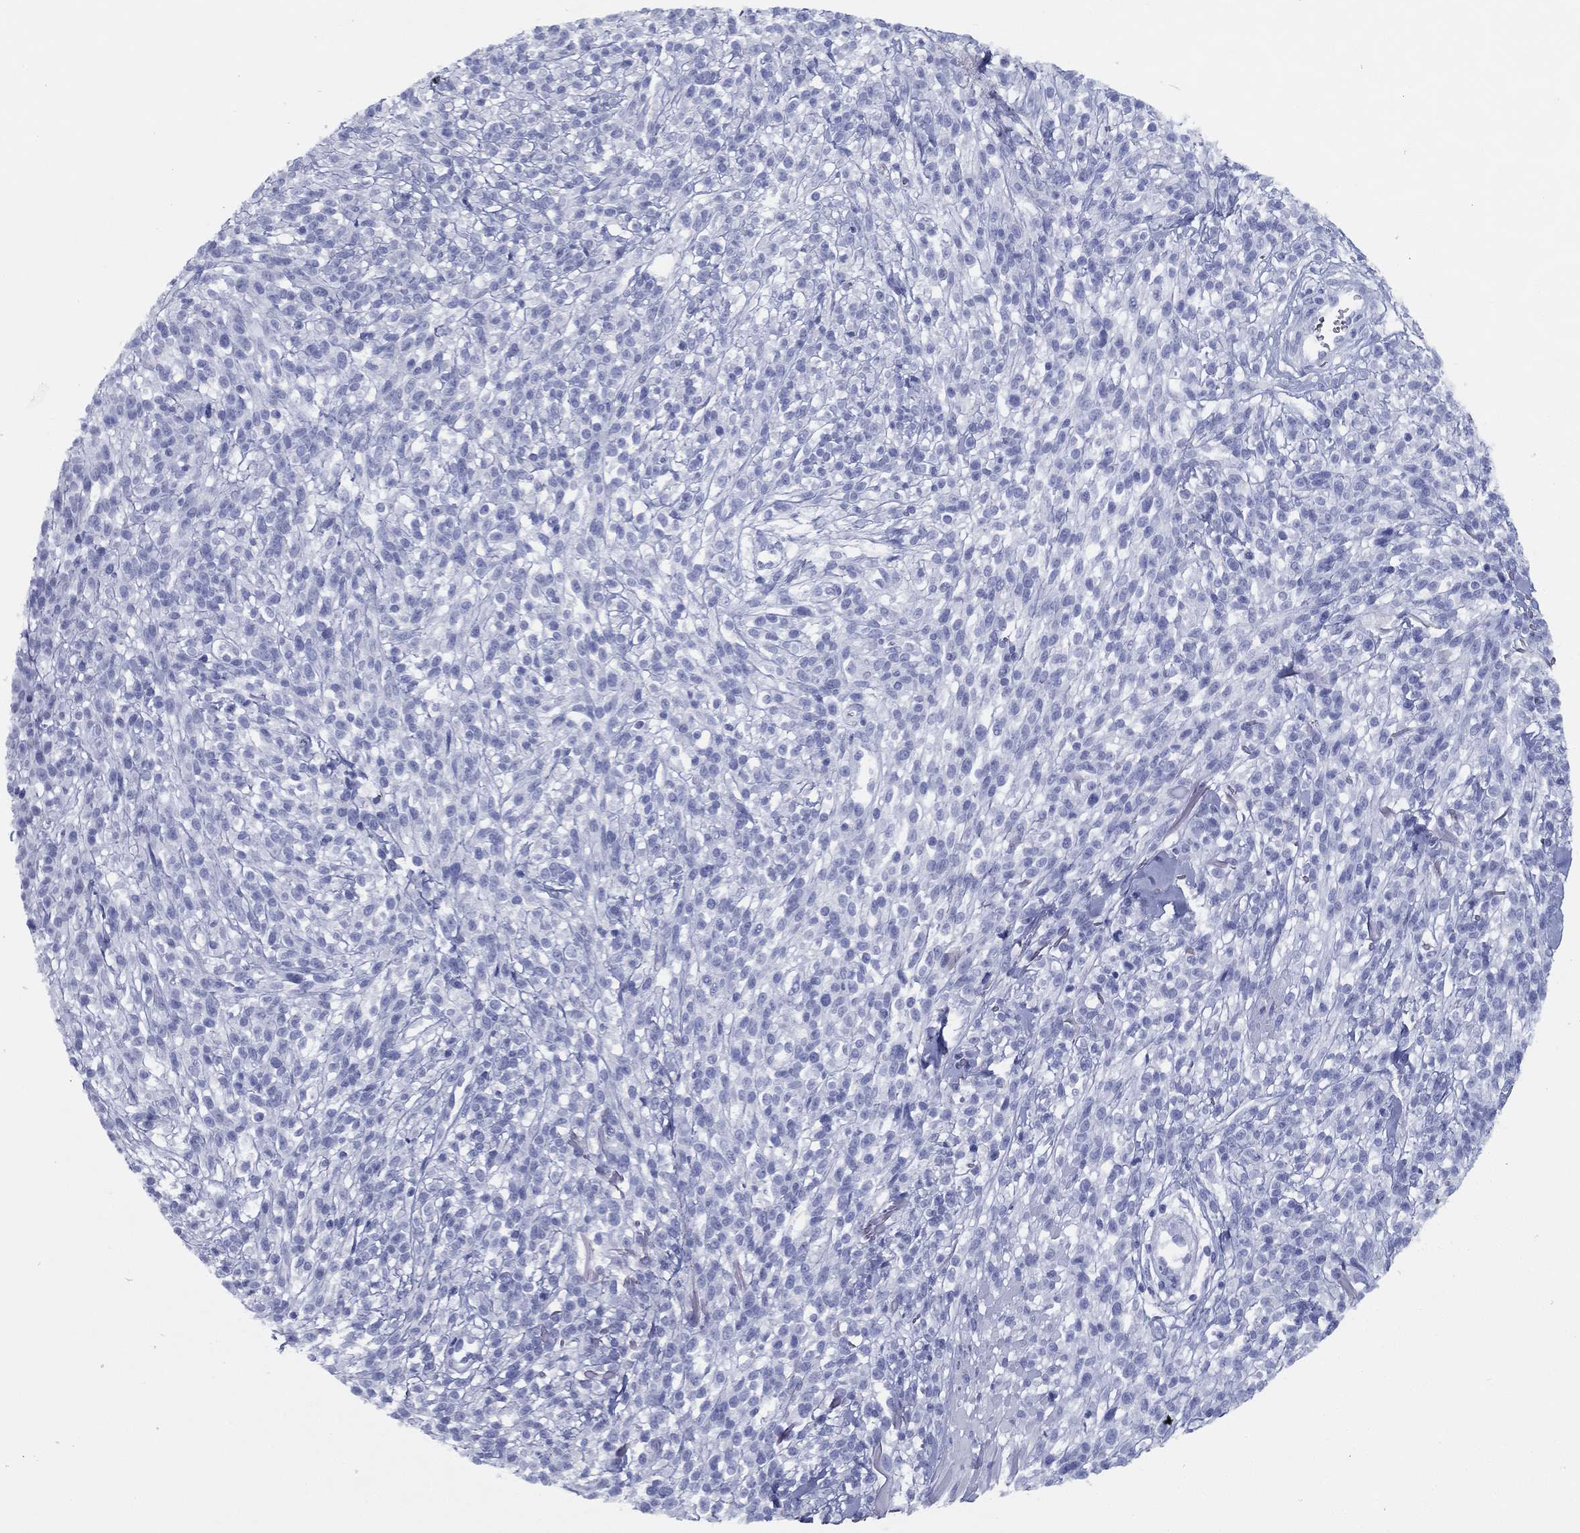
{"staining": {"intensity": "negative", "quantity": "none", "location": "none"}, "tissue": "melanoma", "cell_type": "Tumor cells", "image_type": "cancer", "snomed": [{"axis": "morphology", "description": "Malignant melanoma, NOS"}, {"axis": "topography", "description": "Skin"}, {"axis": "topography", "description": "Skin of trunk"}], "caption": "Immunohistochemistry (IHC) of melanoma reveals no staining in tumor cells.", "gene": "TMEM252", "patient": {"sex": "male", "age": 74}}